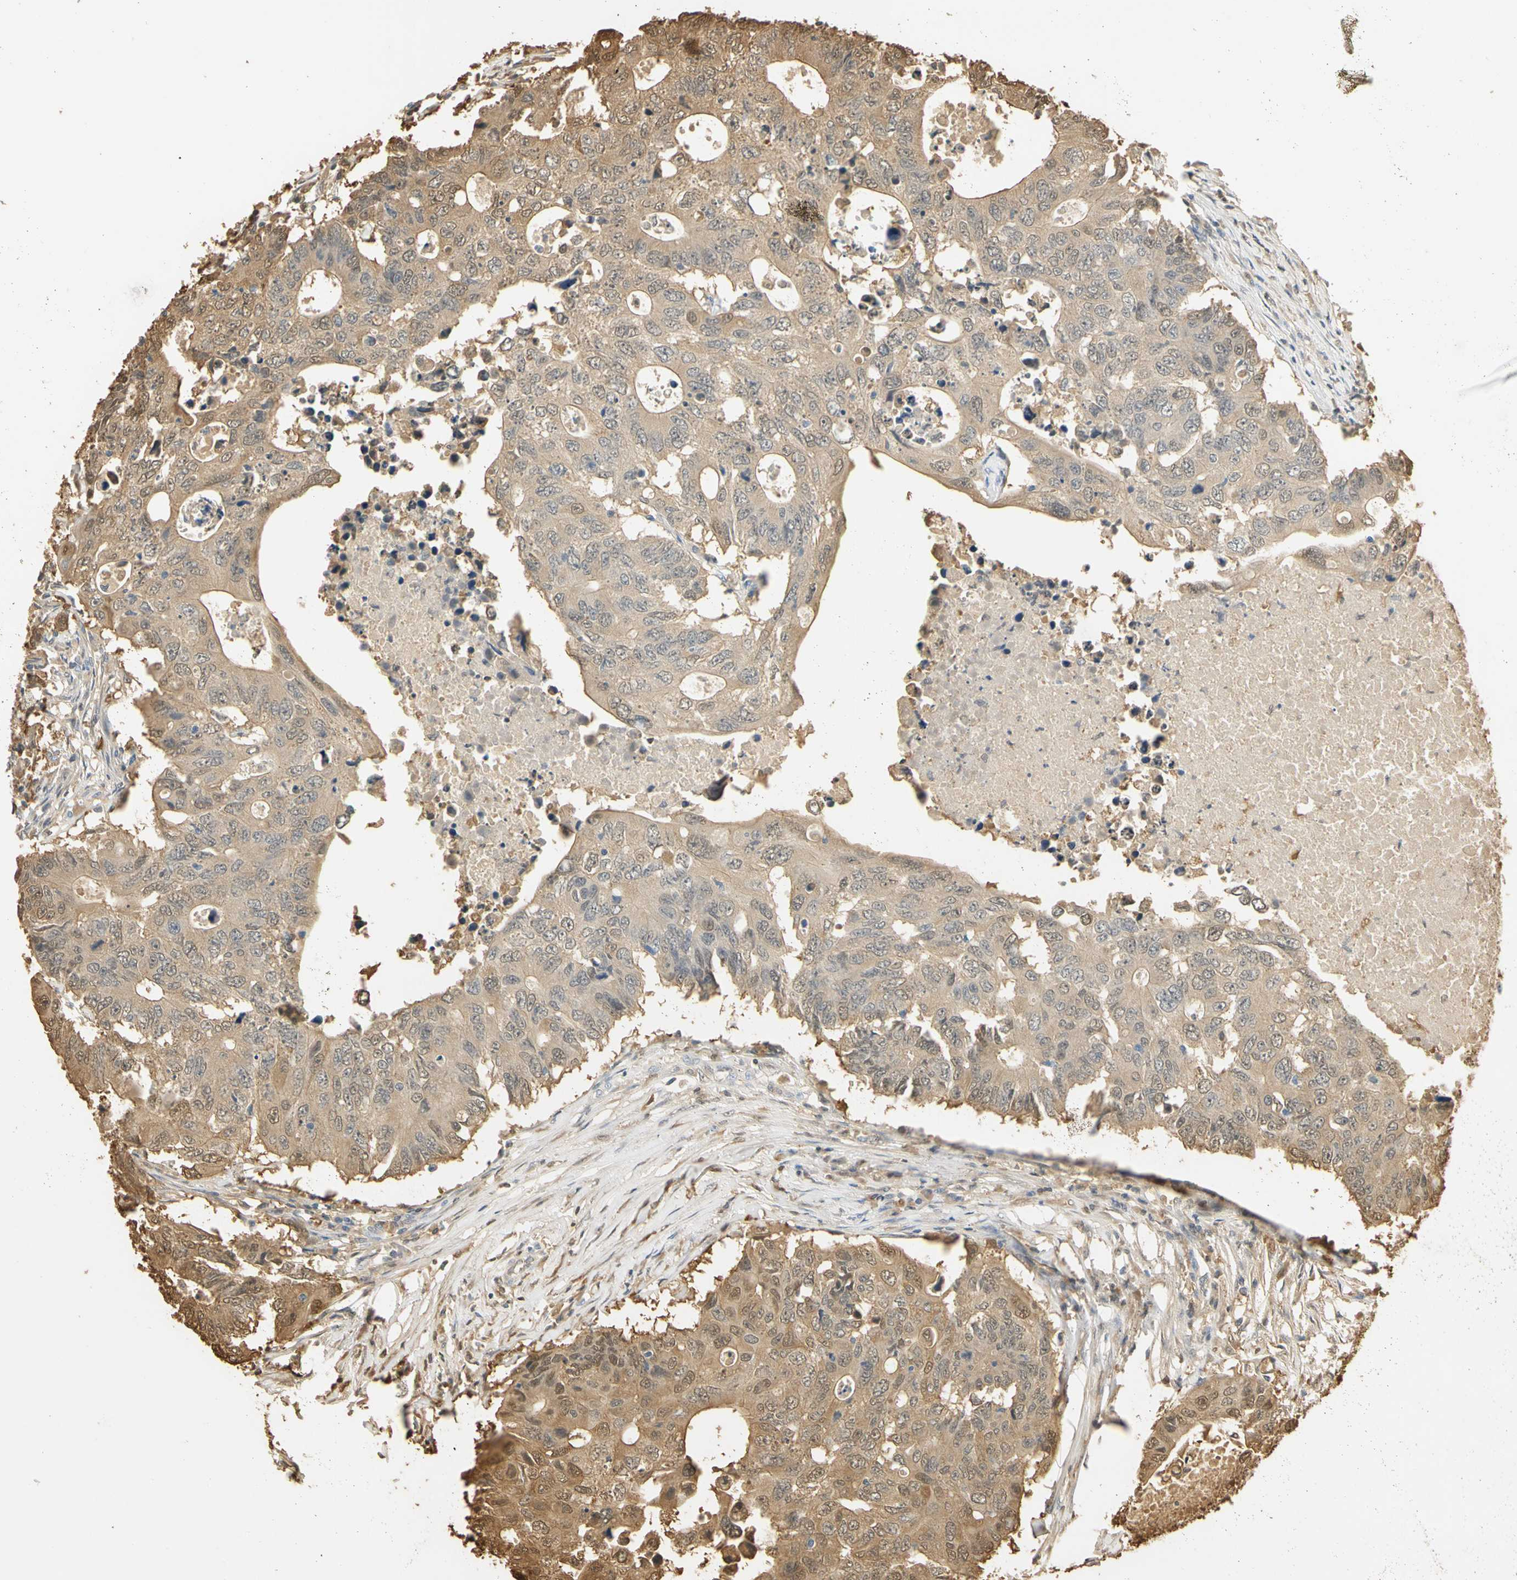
{"staining": {"intensity": "moderate", "quantity": ">75%", "location": "cytoplasmic/membranous,nuclear"}, "tissue": "colorectal cancer", "cell_type": "Tumor cells", "image_type": "cancer", "snomed": [{"axis": "morphology", "description": "Adenocarcinoma, NOS"}, {"axis": "topography", "description": "Colon"}], "caption": "Immunohistochemical staining of colorectal cancer displays medium levels of moderate cytoplasmic/membranous and nuclear positivity in about >75% of tumor cells.", "gene": "S100A6", "patient": {"sex": "male", "age": 71}}